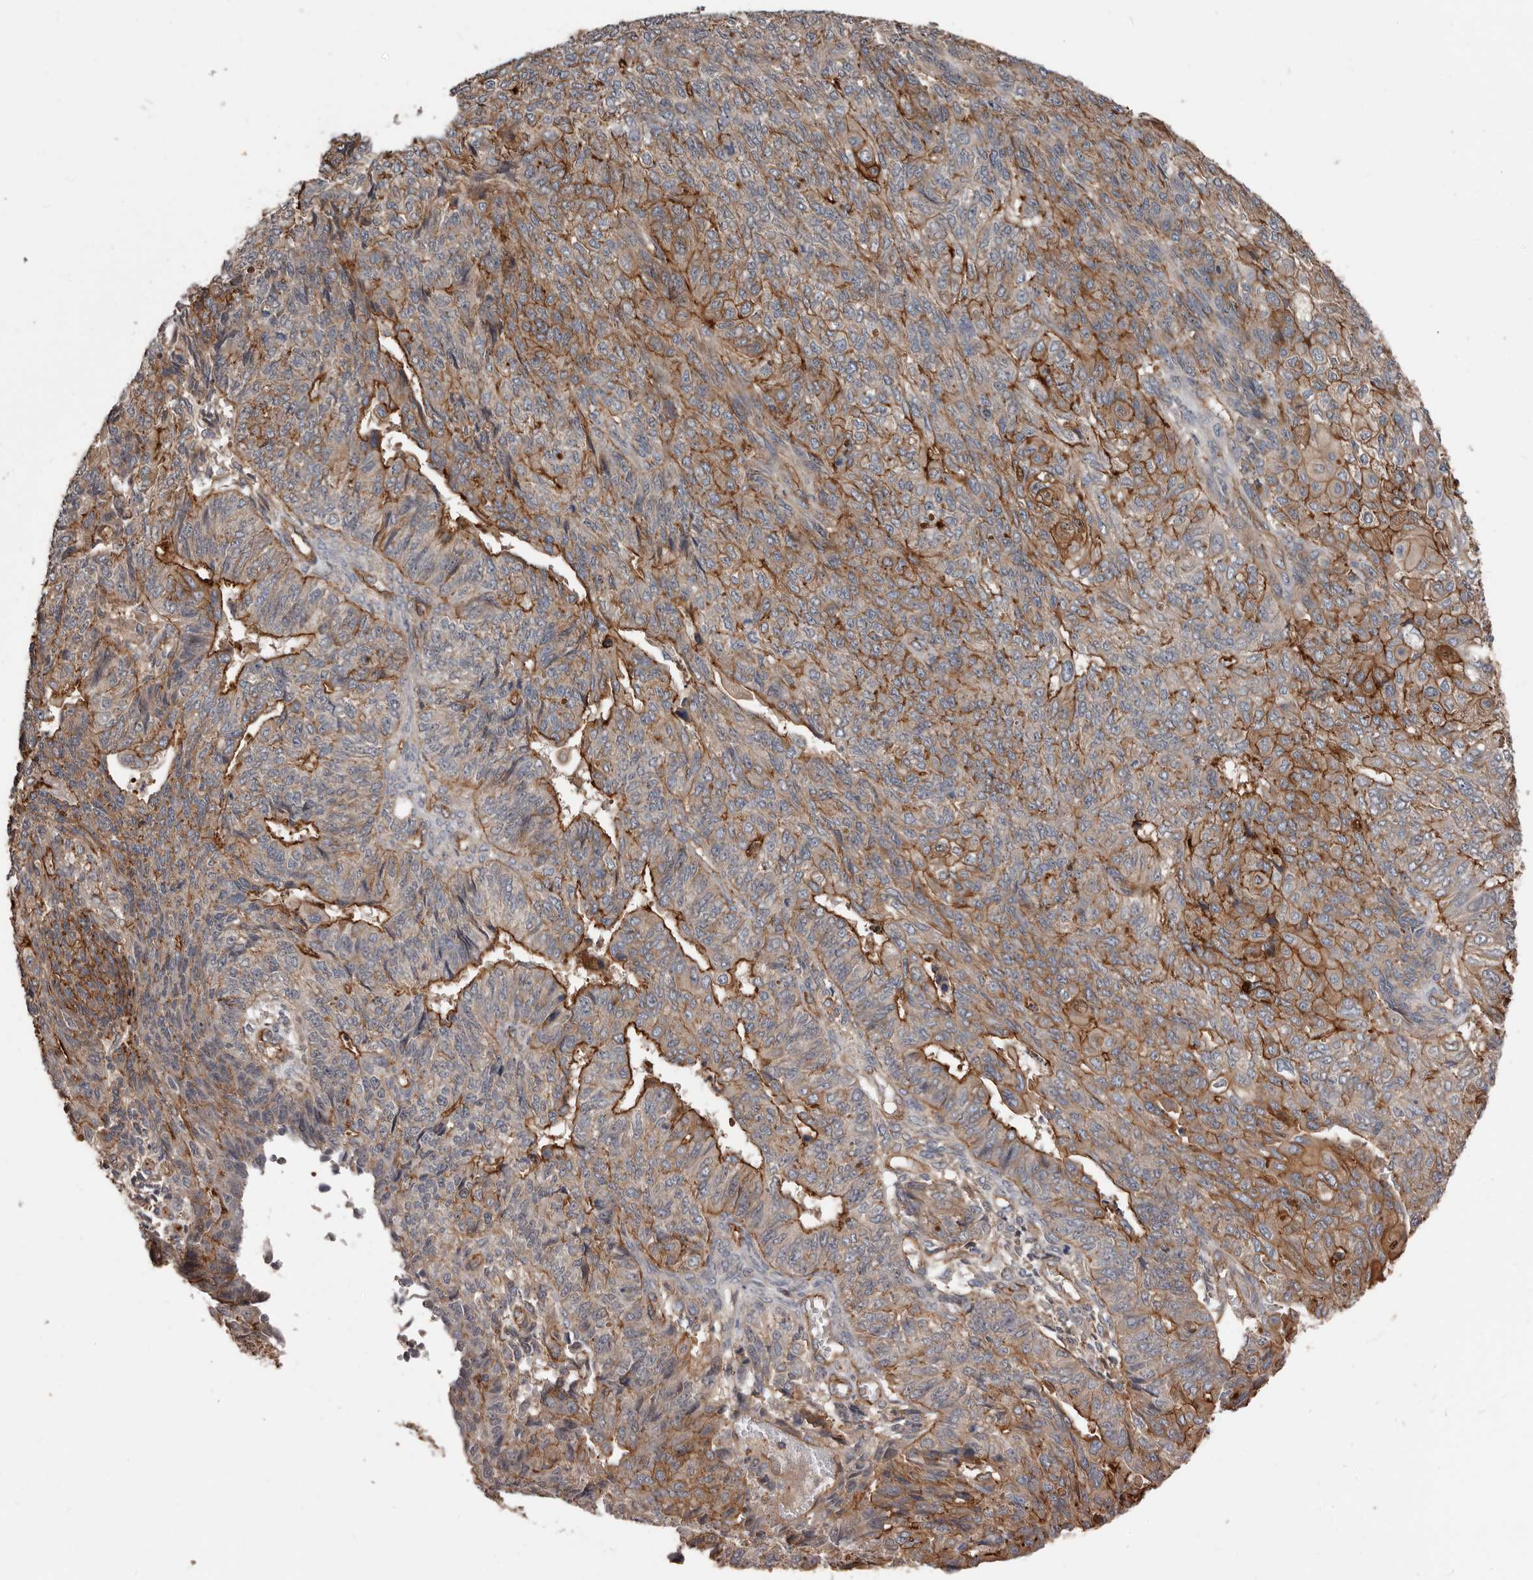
{"staining": {"intensity": "moderate", "quantity": "25%-75%", "location": "cytoplasmic/membranous"}, "tissue": "endometrial cancer", "cell_type": "Tumor cells", "image_type": "cancer", "snomed": [{"axis": "morphology", "description": "Adenocarcinoma, NOS"}, {"axis": "topography", "description": "Endometrium"}], "caption": "Adenocarcinoma (endometrial) stained with a protein marker shows moderate staining in tumor cells.", "gene": "PNRC2", "patient": {"sex": "female", "age": 32}}